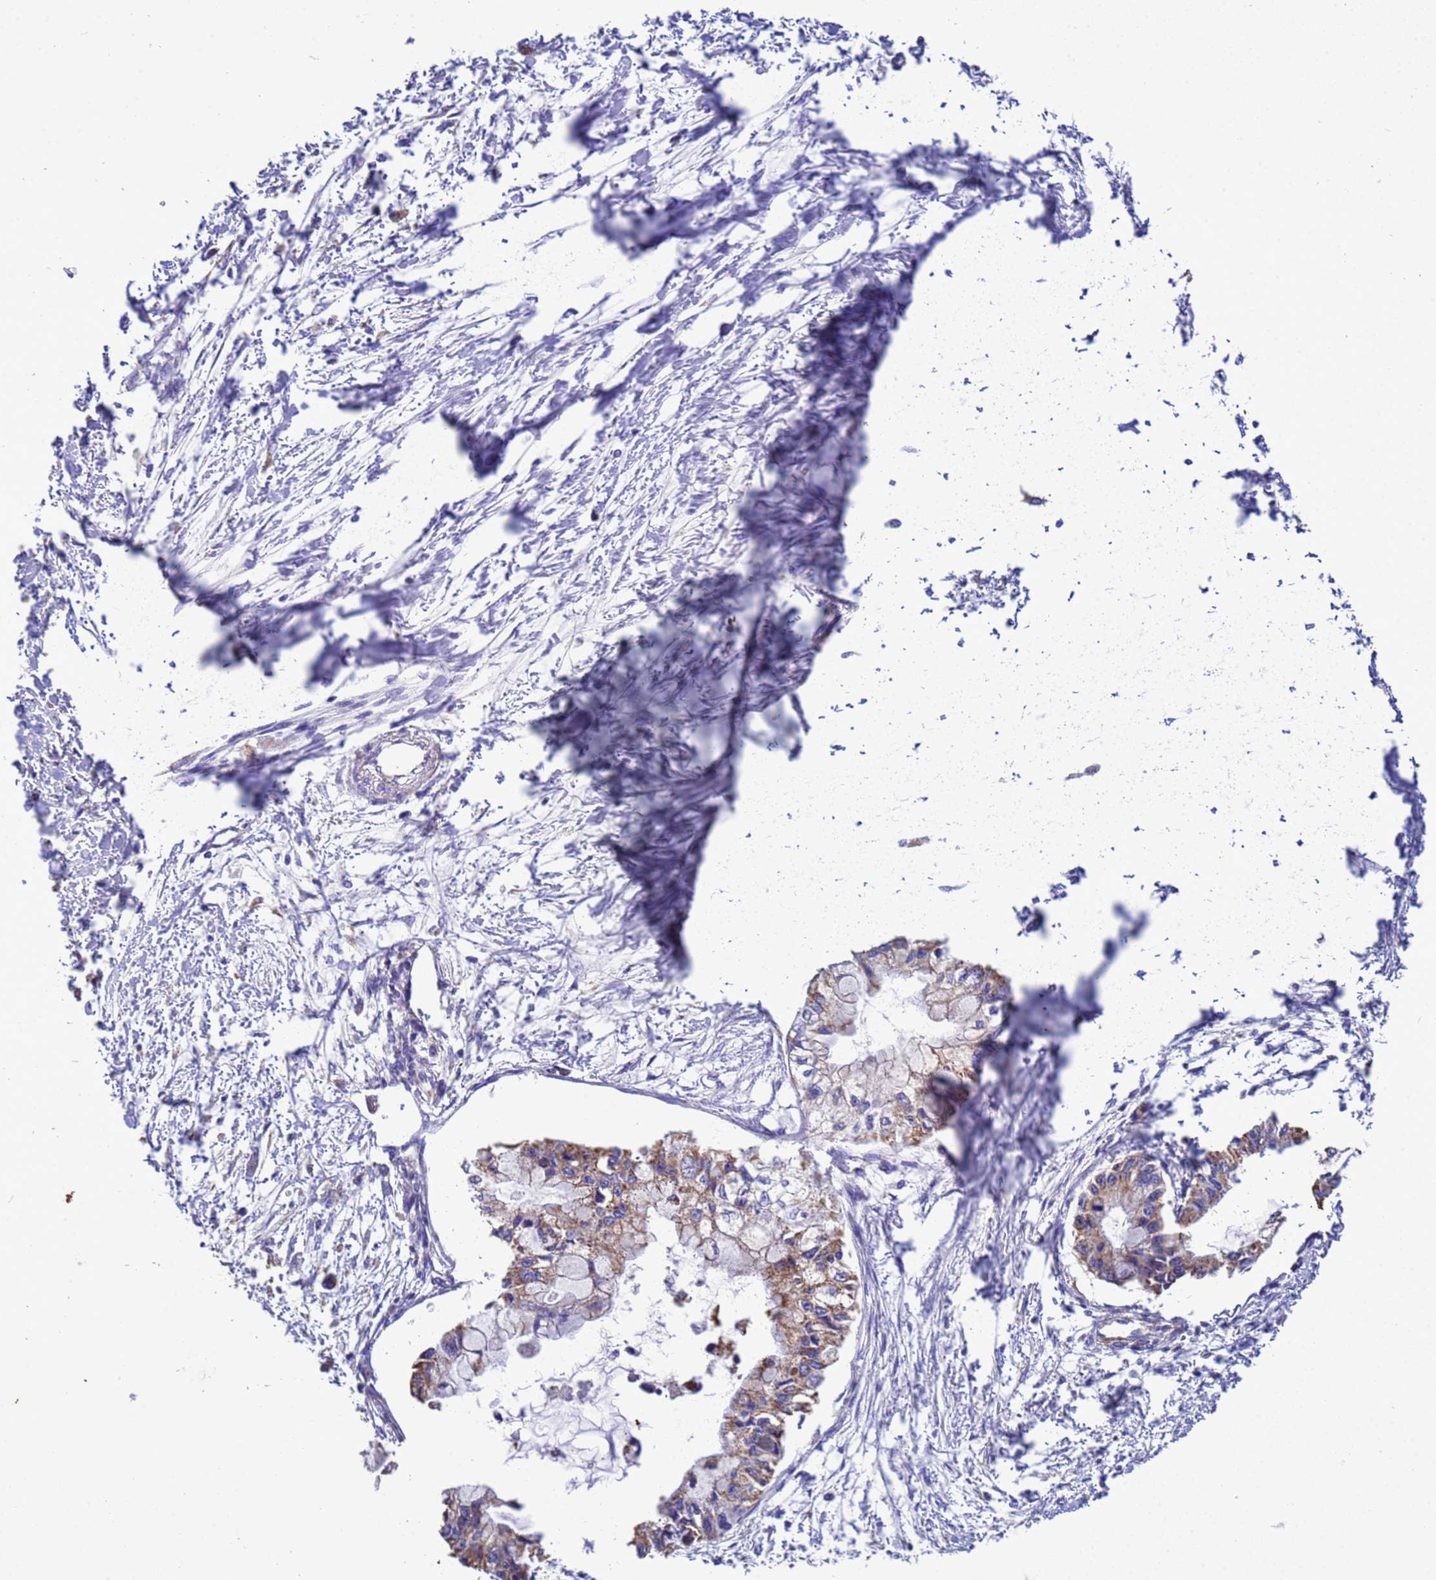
{"staining": {"intensity": "moderate", "quantity": ">75%", "location": "cytoplasmic/membranous"}, "tissue": "pancreatic cancer", "cell_type": "Tumor cells", "image_type": "cancer", "snomed": [{"axis": "morphology", "description": "Adenocarcinoma, NOS"}, {"axis": "topography", "description": "Pancreas"}], "caption": "Pancreatic adenocarcinoma was stained to show a protein in brown. There is medium levels of moderate cytoplasmic/membranous expression in about >75% of tumor cells.", "gene": "ZNFX1", "patient": {"sex": "male", "age": 48}}